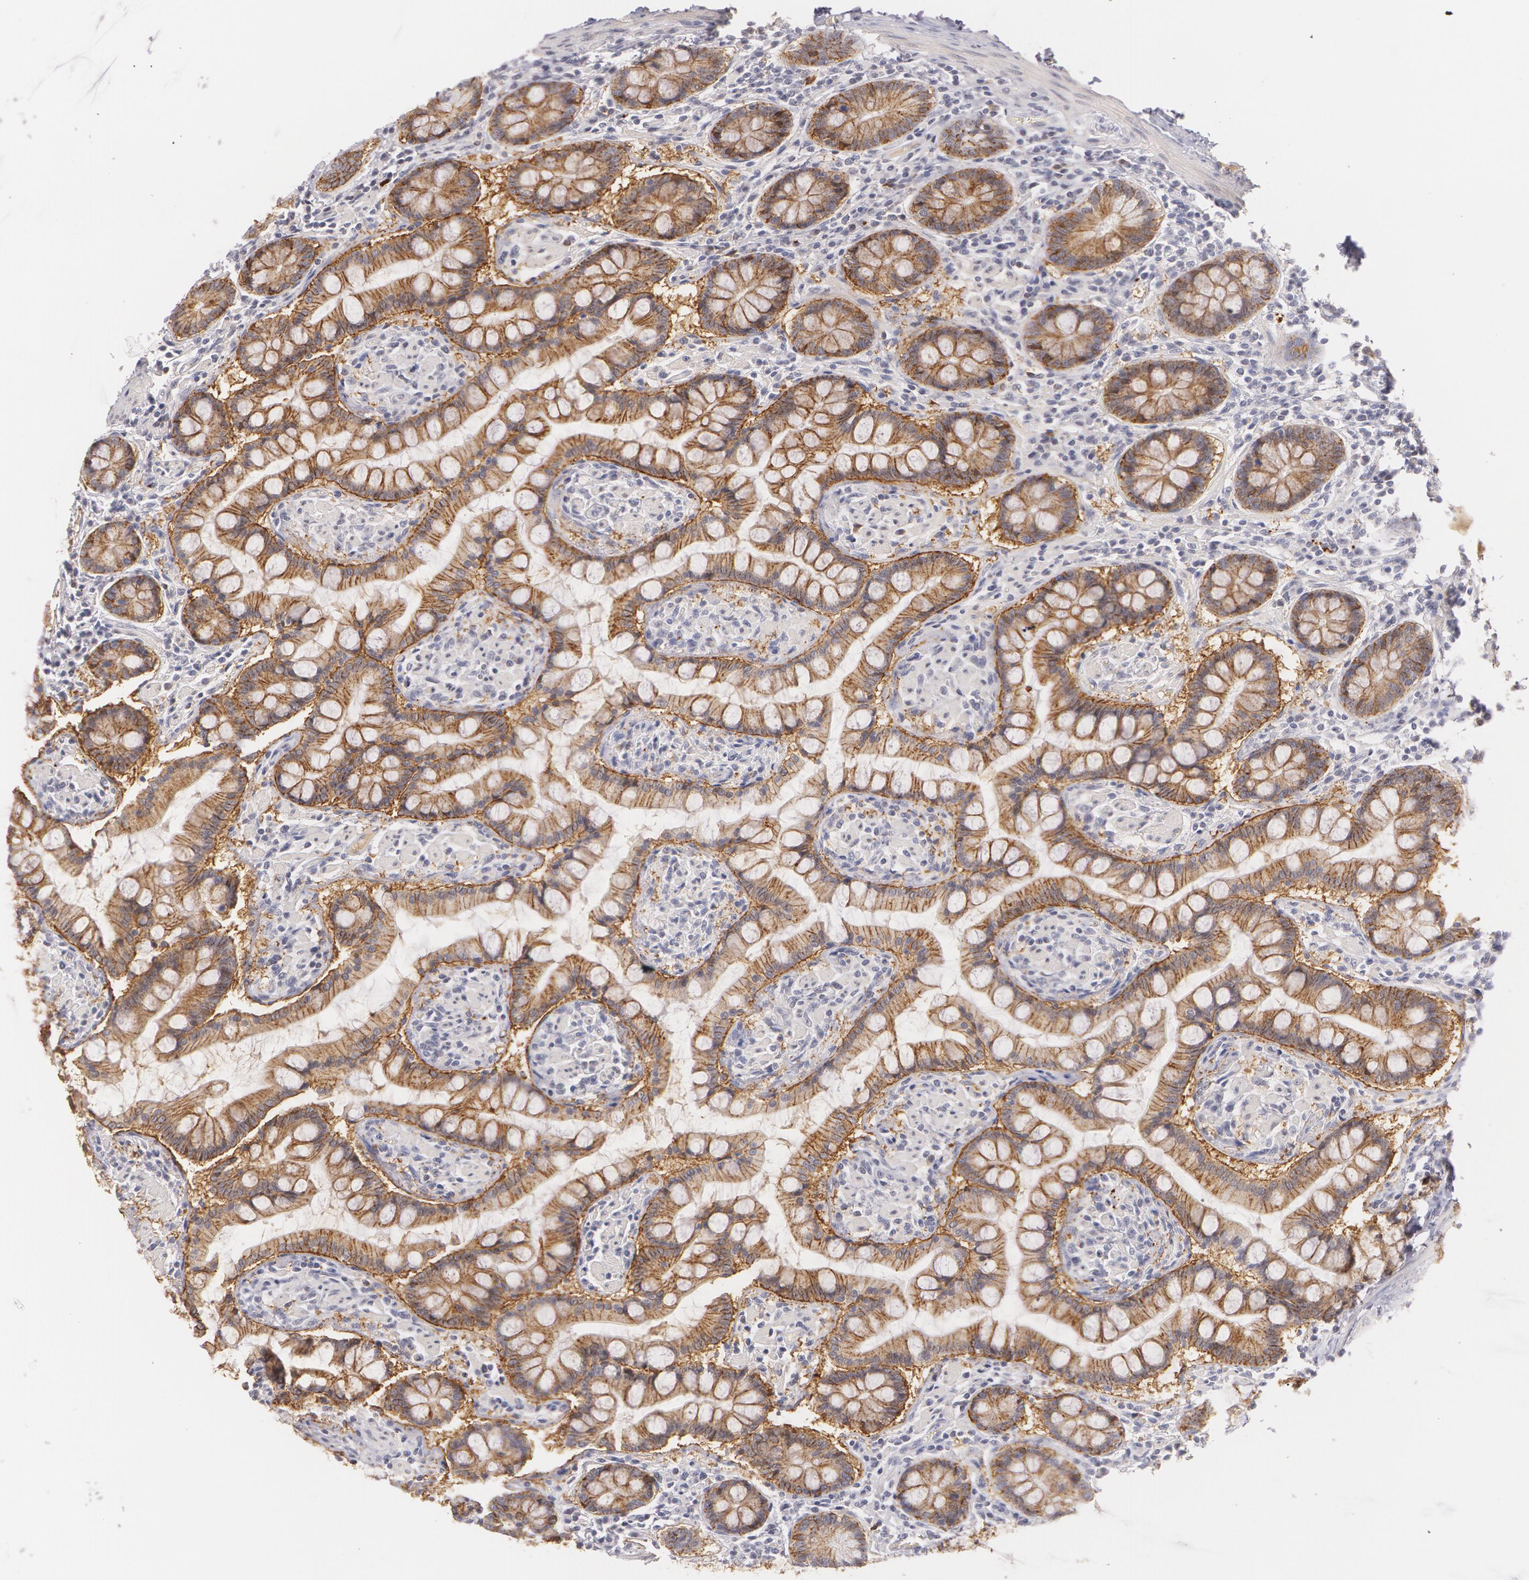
{"staining": {"intensity": "moderate", "quantity": ">75%", "location": "cytoplasmic/membranous"}, "tissue": "small intestine", "cell_type": "Glandular cells", "image_type": "normal", "snomed": [{"axis": "morphology", "description": "Normal tissue, NOS"}, {"axis": "topography", "description": "Small intestine"}], "caption": "Immunohistochemical staining of unremarkable small intestine demonstrates moderate cytoplasmic/membranous protein positivity in approximately >75% of glandular cells. (Brightfield microscopy of DAB IHC at high magnification).", "gene": "LBP", "patient": {"sex": "male", "age": 41}}